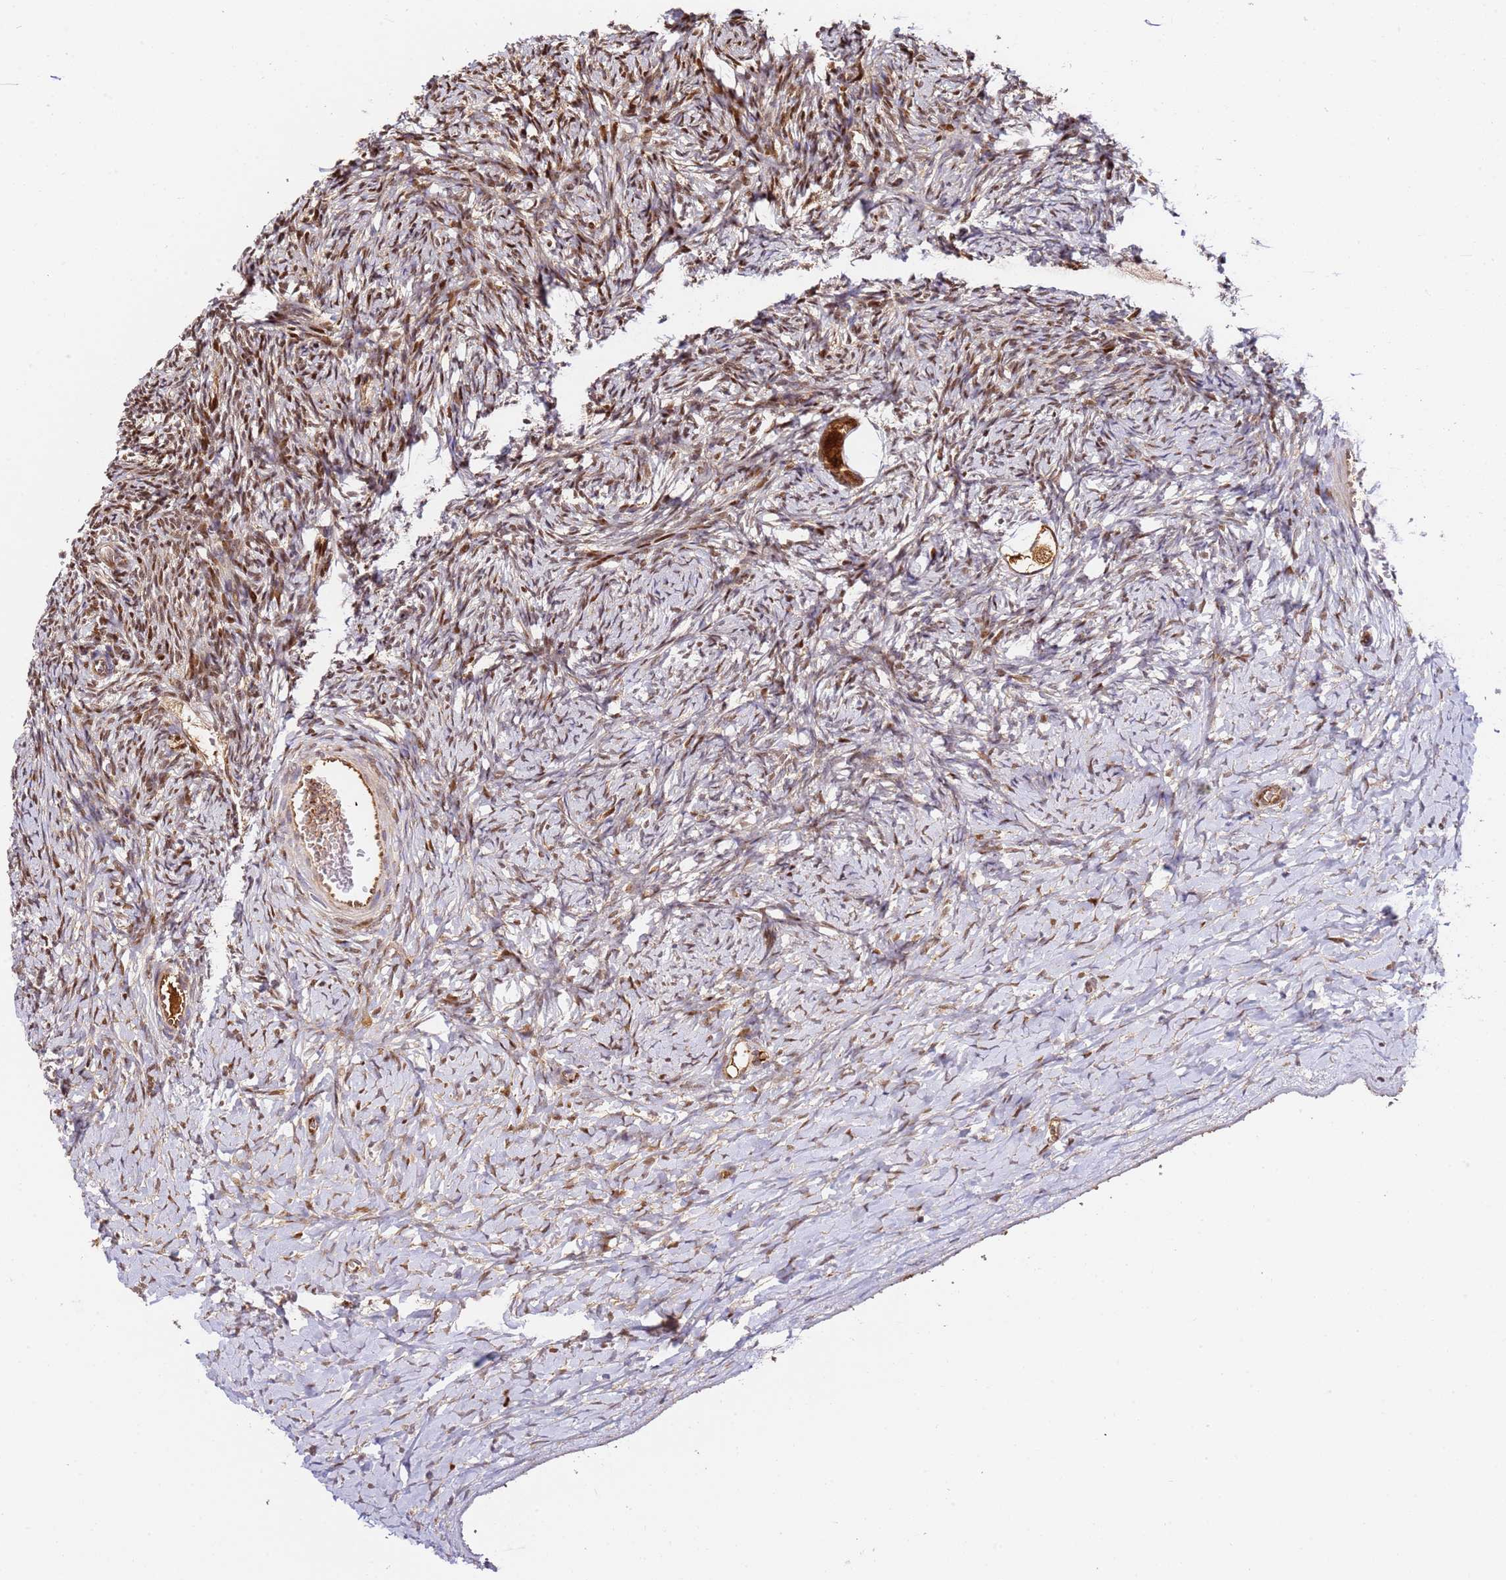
{"staining": {"intensity": "strong", "quantity": ">75%", "location": "cytoplasmic/membranous,nuclear"}, "tissue": "ovary", "cell_type": "Follicle cells", "image_type": "normal", "snomed": [{"axis": "morphology", "description": "Normal tissue, NOS"}, {"axis": "morphology", "description": "Developmental malformation"}, {"axis": "topography", "description": "Ovary"}], "caption": "DAB immunohistochemical staining of benign human ovary reveals strong cytoplasmic/membranous,nuclear protein staining in approximately >75% of follicle cells.", "gene": "SMOX", "patient": {"sex": "female", "age": 39}}